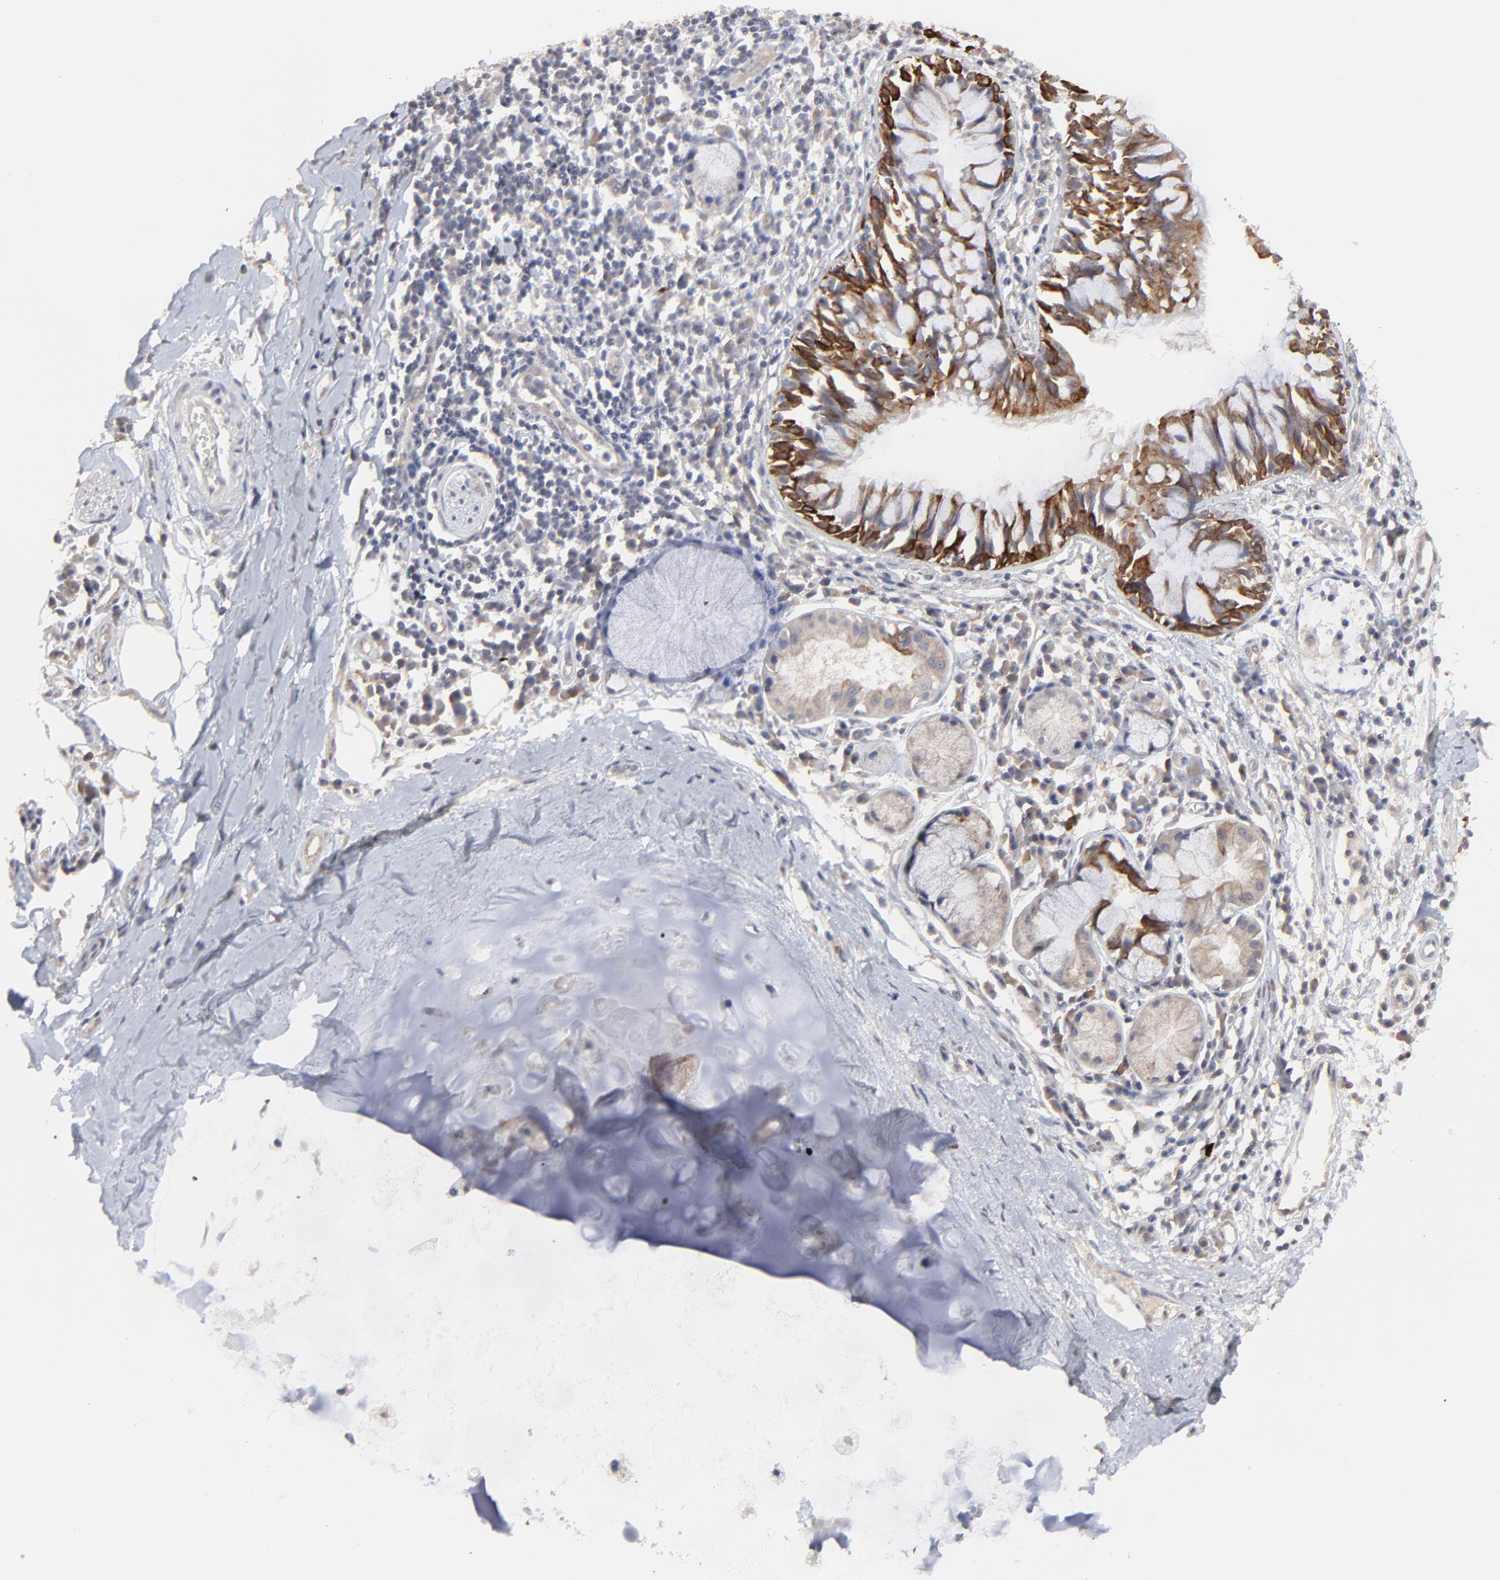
{"staining": {"intensity": "negative", "quantity": "none", "location": "none"}, "tissue": "adipose tissue", "cell_type": "Adipocytes", "image_type": "normal", "snomed": [{"axis": "morphology", "description": "Normal tissue, NOS"}, {"axis": "morphology", "description": "Adenocarcinoma, NOS"}, {"axis": "topography", "description": "Cartilage tissue"}, {"axis": "topography", "description": "Bronchus"}, {"axis": "topography", "description": "Lung"}], "caption": "The immunohistochemistry (IHC) micrograph has no significant positivity in adipocytes of adipose tissue.", "gene": "FAM199X", "patient": {"sex": "female", "age": 67}}